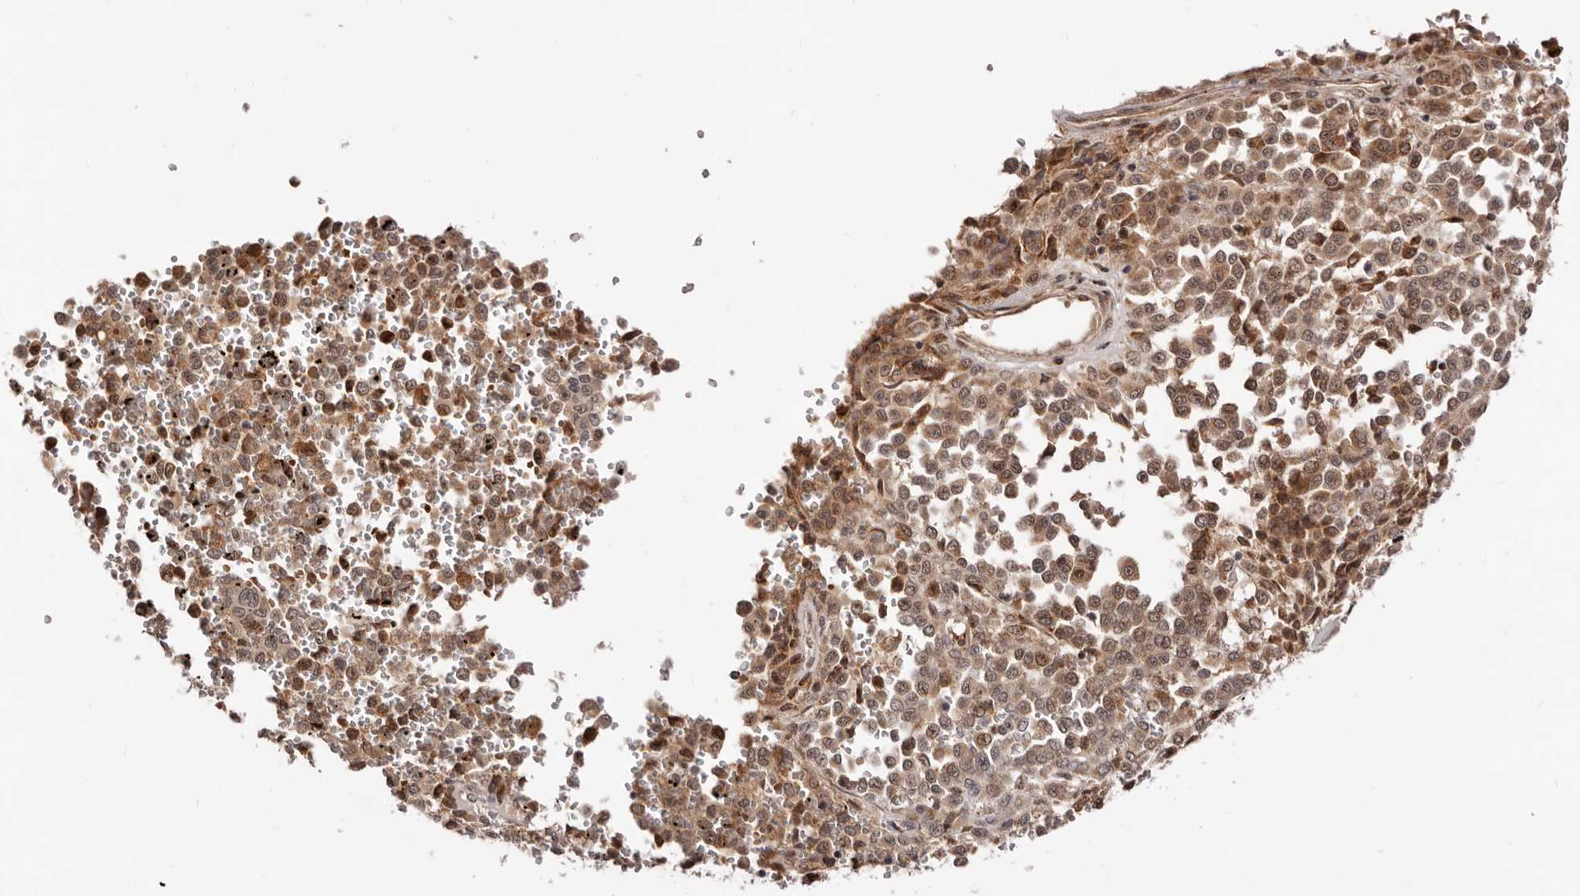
{"staining": {"intensity": "moderate", "quantity": ">75%", "location": "cytoplasmic/membranous,nuclear"}, "tissue": "melanoma", "cell_type": "Tumor cells", "image_type": "cancer", "snomed": [{"axis": "morphology", "description": "Malignant melanoma, Metastatic site"}, {"axis": "topography", "description": "Pancreas"}], "caption": "Immunohistochemistry (IHC) histopathology image of human malignant melanoma (metastatic site) stained for a protein (brown), which exhibits medium levels of moderate cytoplasmic/membranous and nuclear expression in about >75% of tumor cells.", "gene": "APOL6", "patient": {"sex": "female", "age": 30}}